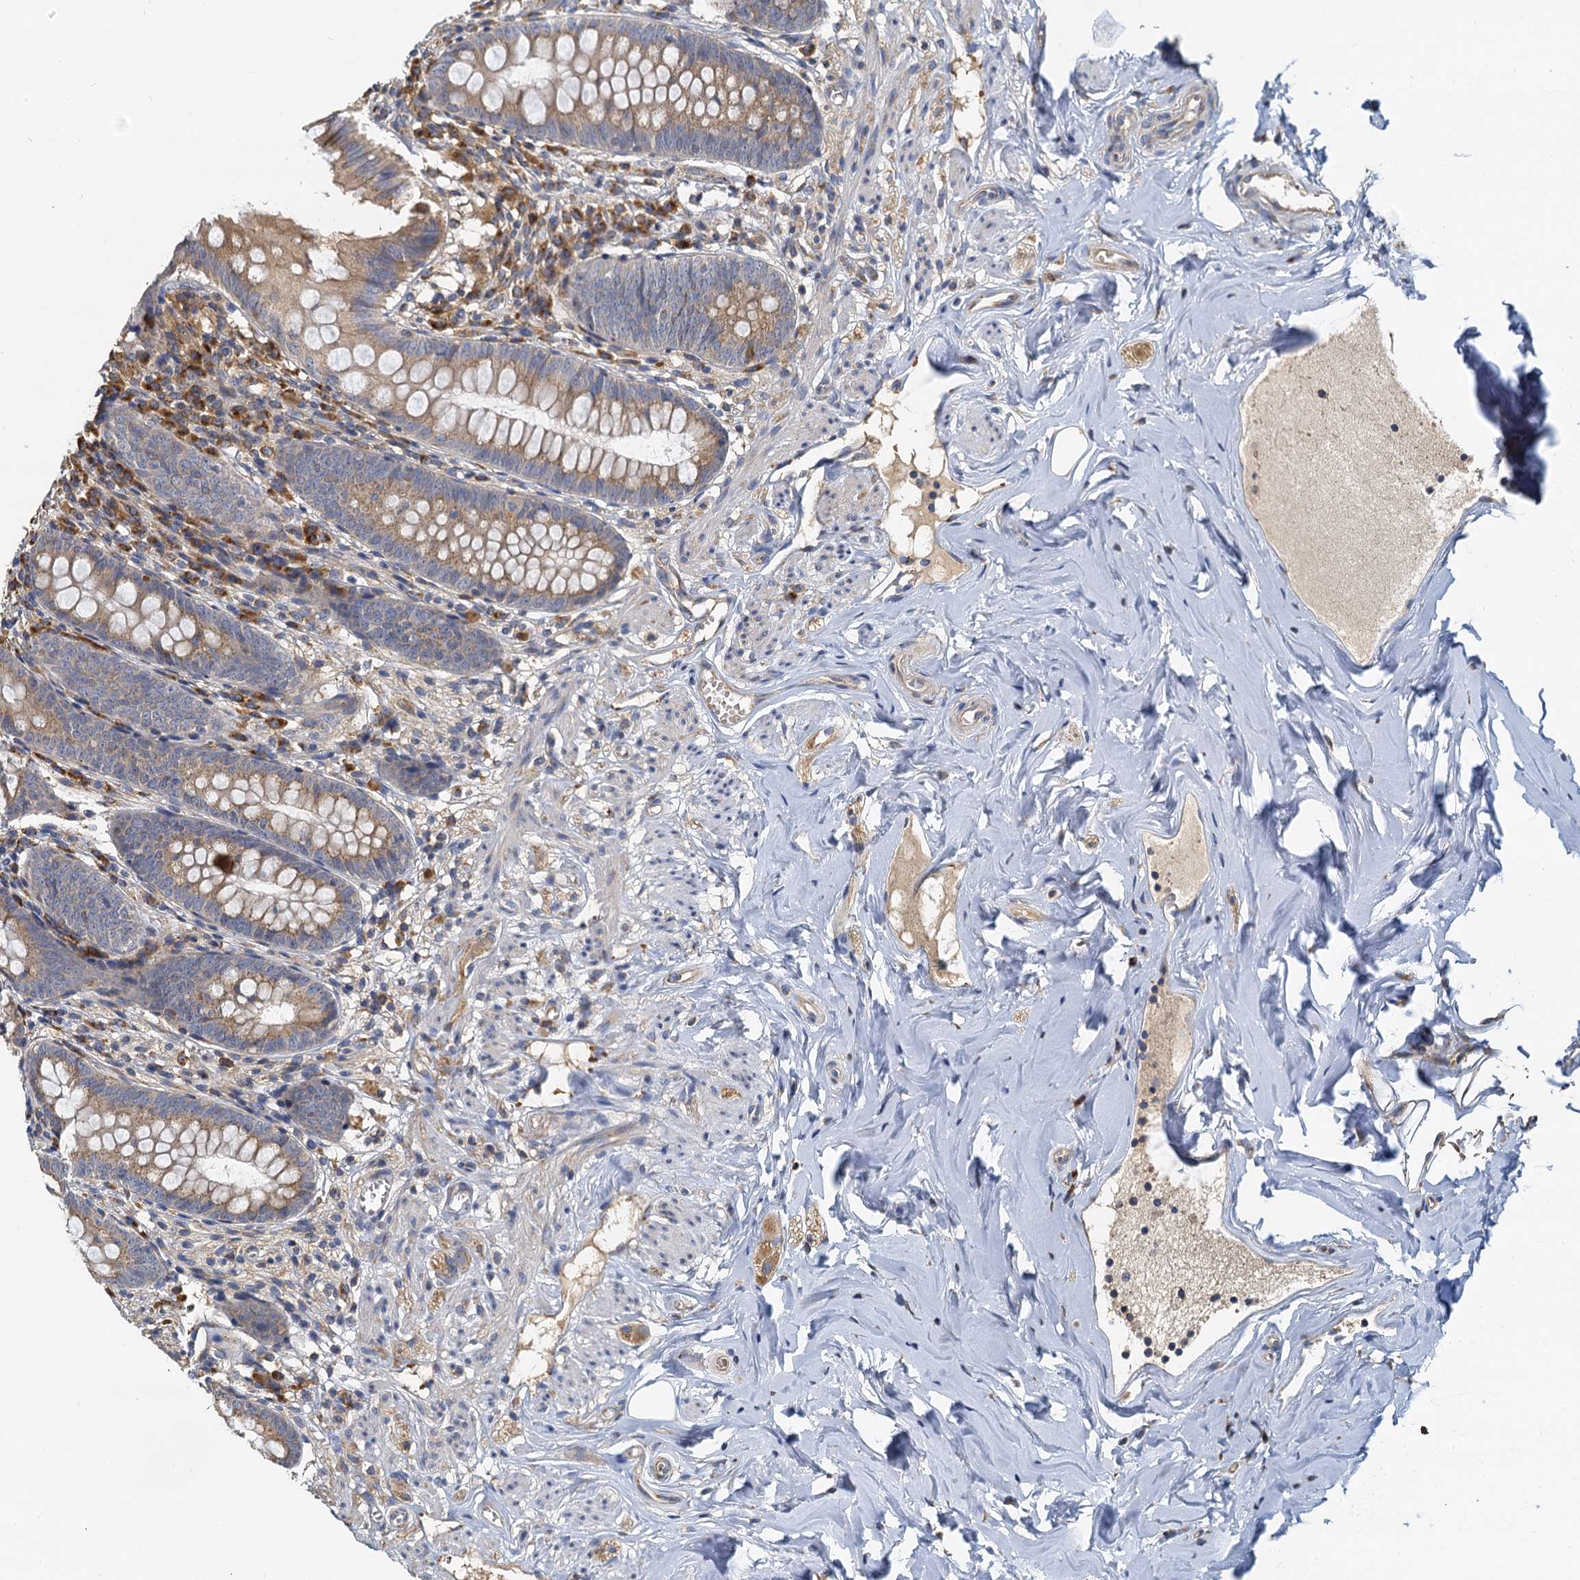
{"staining": {"intensity": "moderate", "quantity": "25%-75%", "location": "cytoplasmic/membranous"}, "tissue": "appendix", "cell_type": "Glandular cells", "image_type": "normal", "snomed": [{"axis": "morphology", "description": "Normal tissue, NOS"}, {"axis": "topography", "description": "Appendix"}], "caption": "The image demonstrates staining of benign appendix, revealing moderate cytoplasmic/membranous protein expression (brown color) within glandular cells.", "gene": "NKAPD1", "patient": {"sex": "female", "age": 51}}